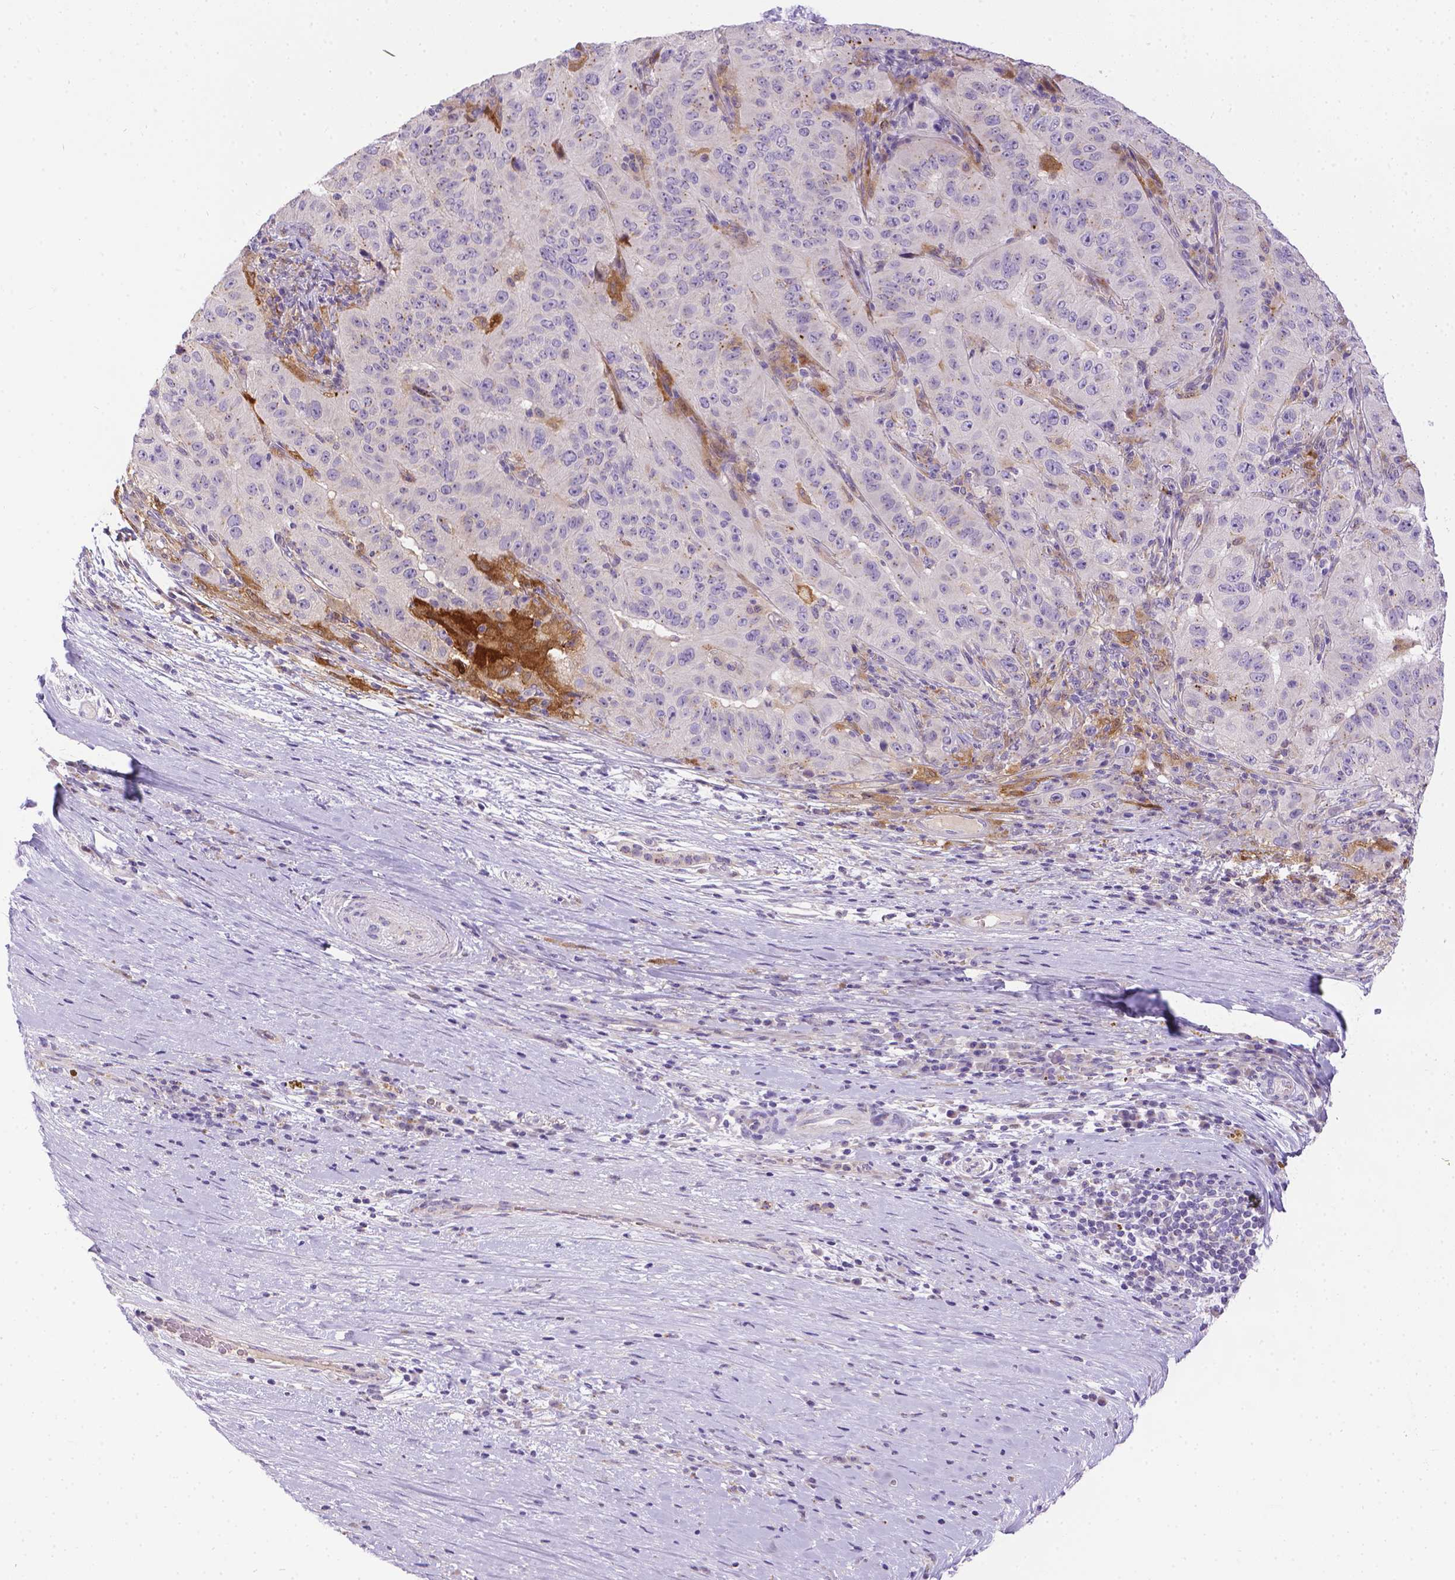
{"staining": {"intensity": "negative", "quantity": "none", "location": "none"}, "tissue": "pancreatic cancer", "cell_type": "Tumor cells", "image_type": "cancer", "snomed": [{"axis": "morphology", "description": "Adenocarcinoma, NOS"}, {"axis": "topography", "description": "Pancreas"}], "caption": "High magnification brightfield microscopy of pancreatic cancer (adenocarcinoma) stained with DAB (3,3'-diaminobenzidine) (brown) and counterstained with hematoxylin (blue): tumor cells show no significant staining.", "gene": "TM4SF18", "patient": {"sex": "male", "age": 63}}